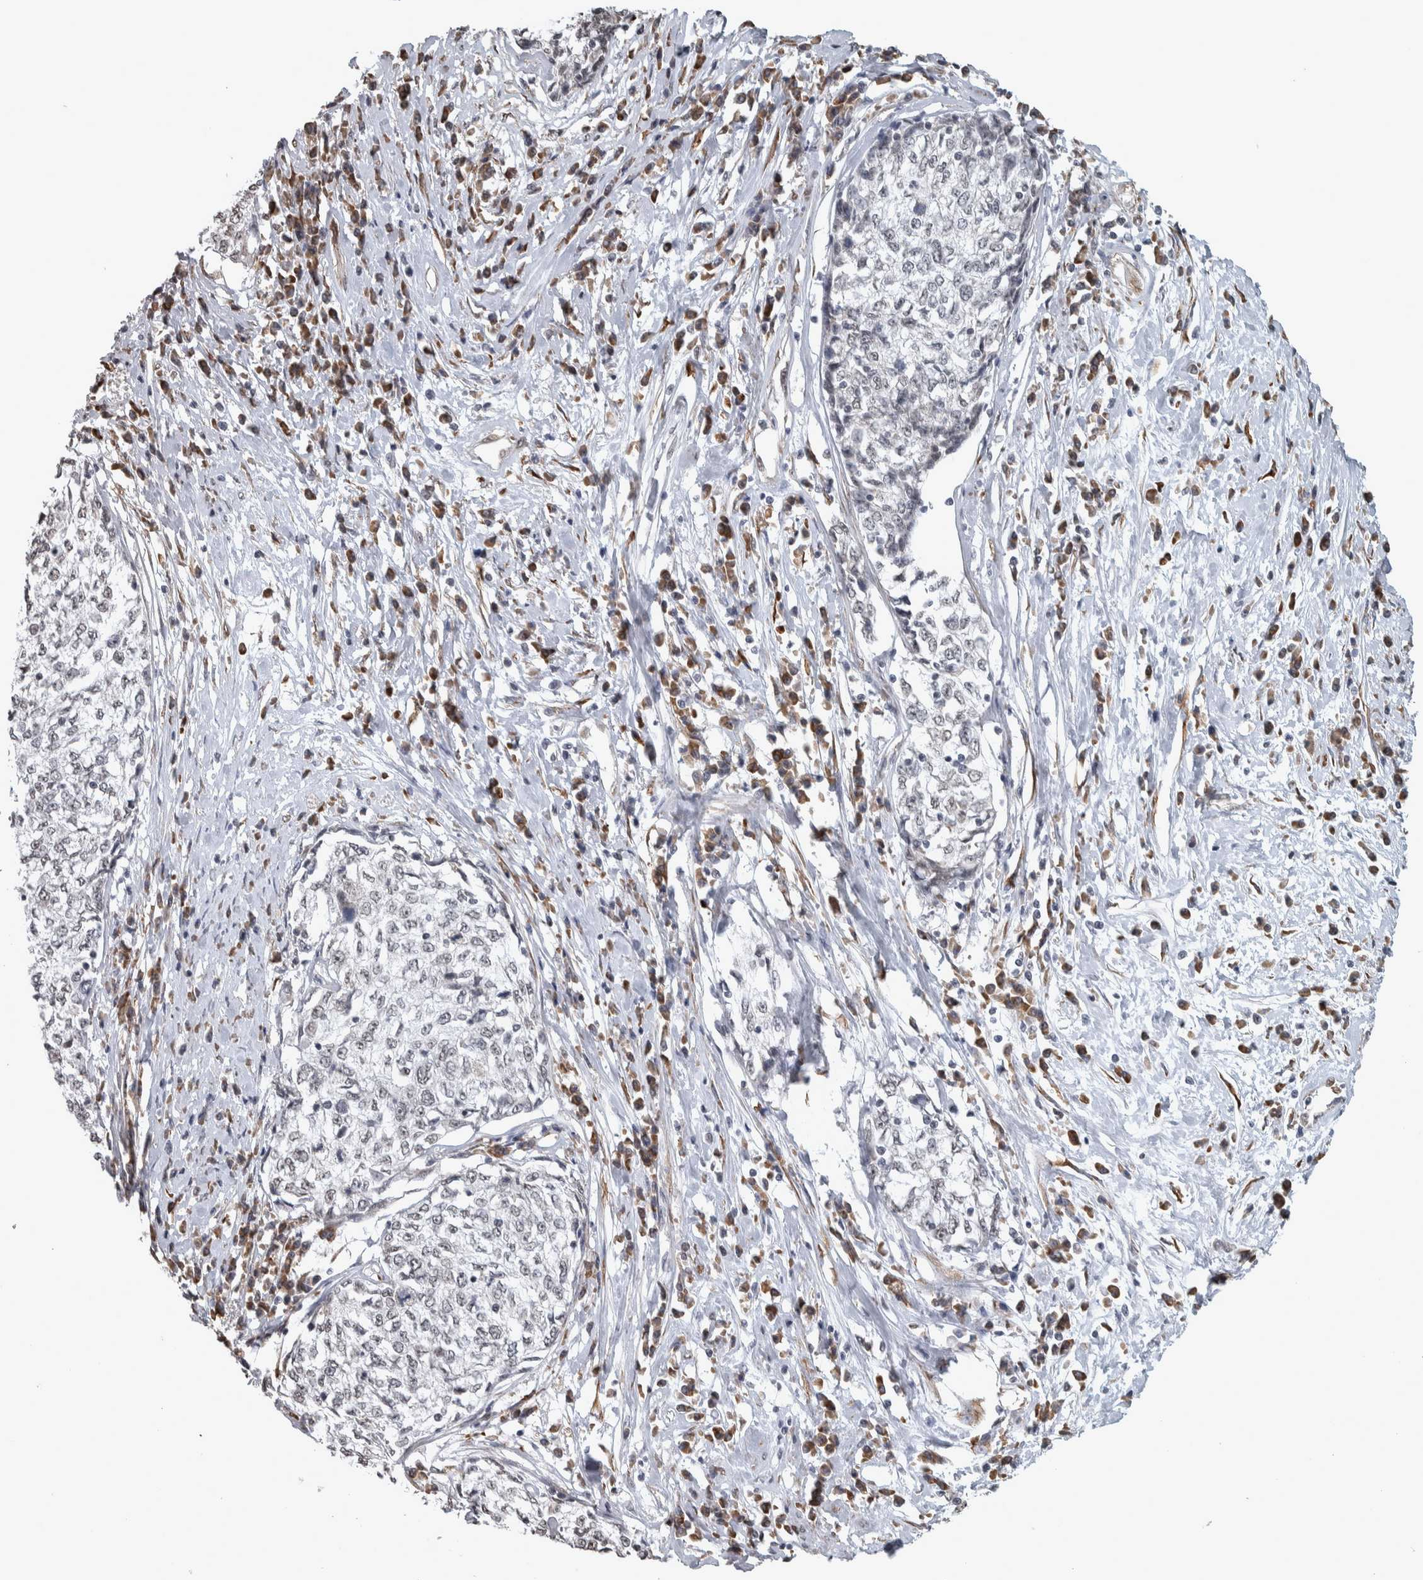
{"staining": {"intensity": "negative", "quantity": "none", "location": "none"}, "tissue": "cervical cancer", "cell_type": "Tumor cells", "image_type": "cancer", "snomed": [{"axis": "morphology", "description": "Squamous cell carcinoma, NOS"}, {"axis": "topography", "description": "Cervix"}], "caption": "Tumor cells show no significant protein staining in cervical cancer (squamous cell carcinoma).", "gene": "DDX42", "patient": {"sex": "female", "age": 57}}